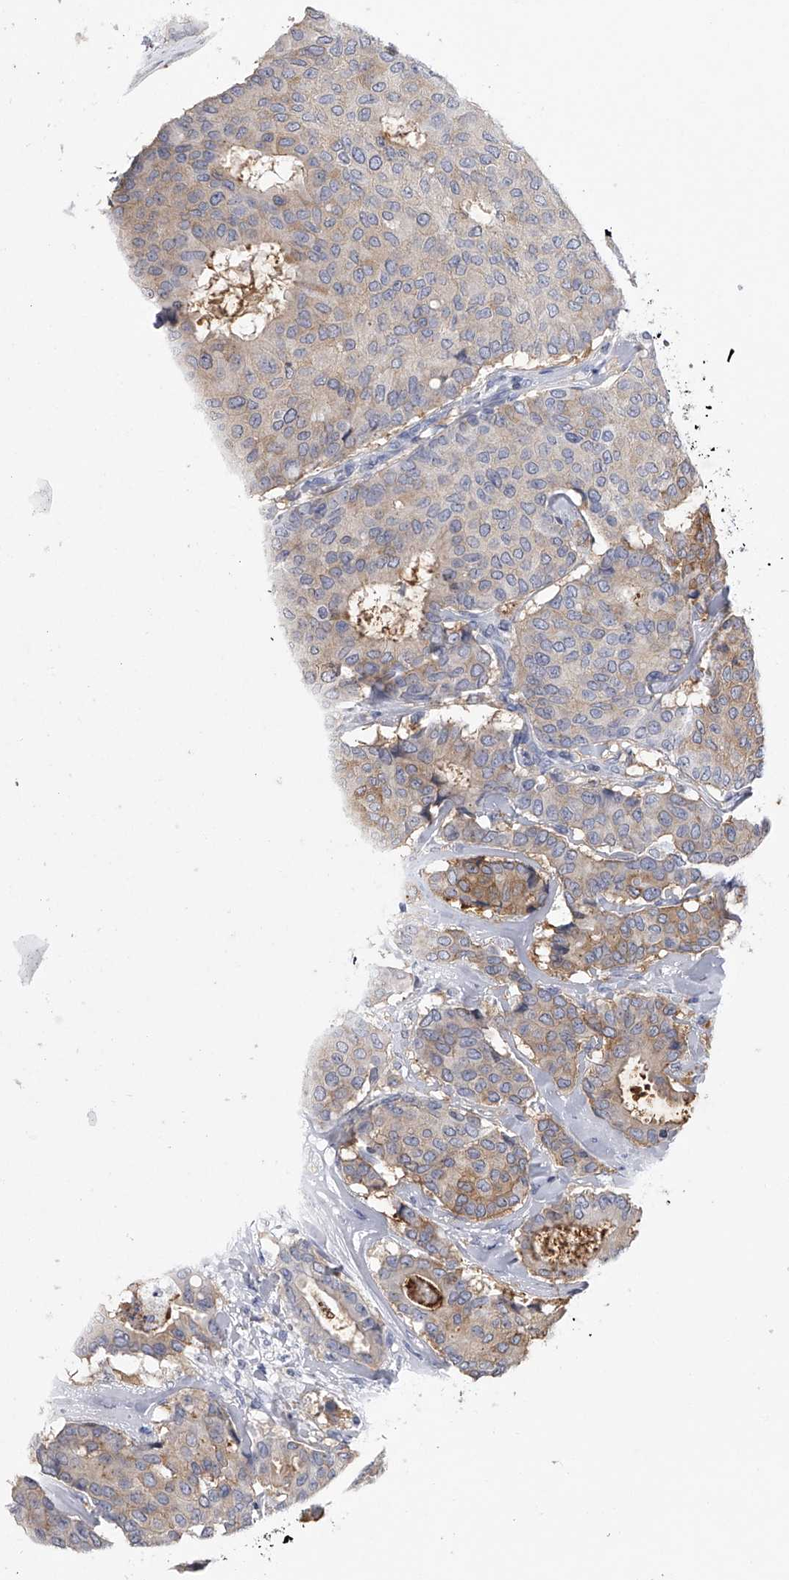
{"staining": {"intensity": "weak", "quantity": "<25%", "location": "cytoplasmic/membranous"}, "tissue": "breast cancer", "cell_type": "Tumor cells", "image_type": "cancer", "snomed": [{"axis": "morphology", "description": "Duct carcinoma"}, {"axis": "topography", "description": "Breast"}], "caption": "Immunohistochemistry (IHC) of breast cancer (invasive ductal carcinoma) displays no staining in tumor cells.", "gene": "TASP1", "patient": {"sex": "female", "age": 75}}